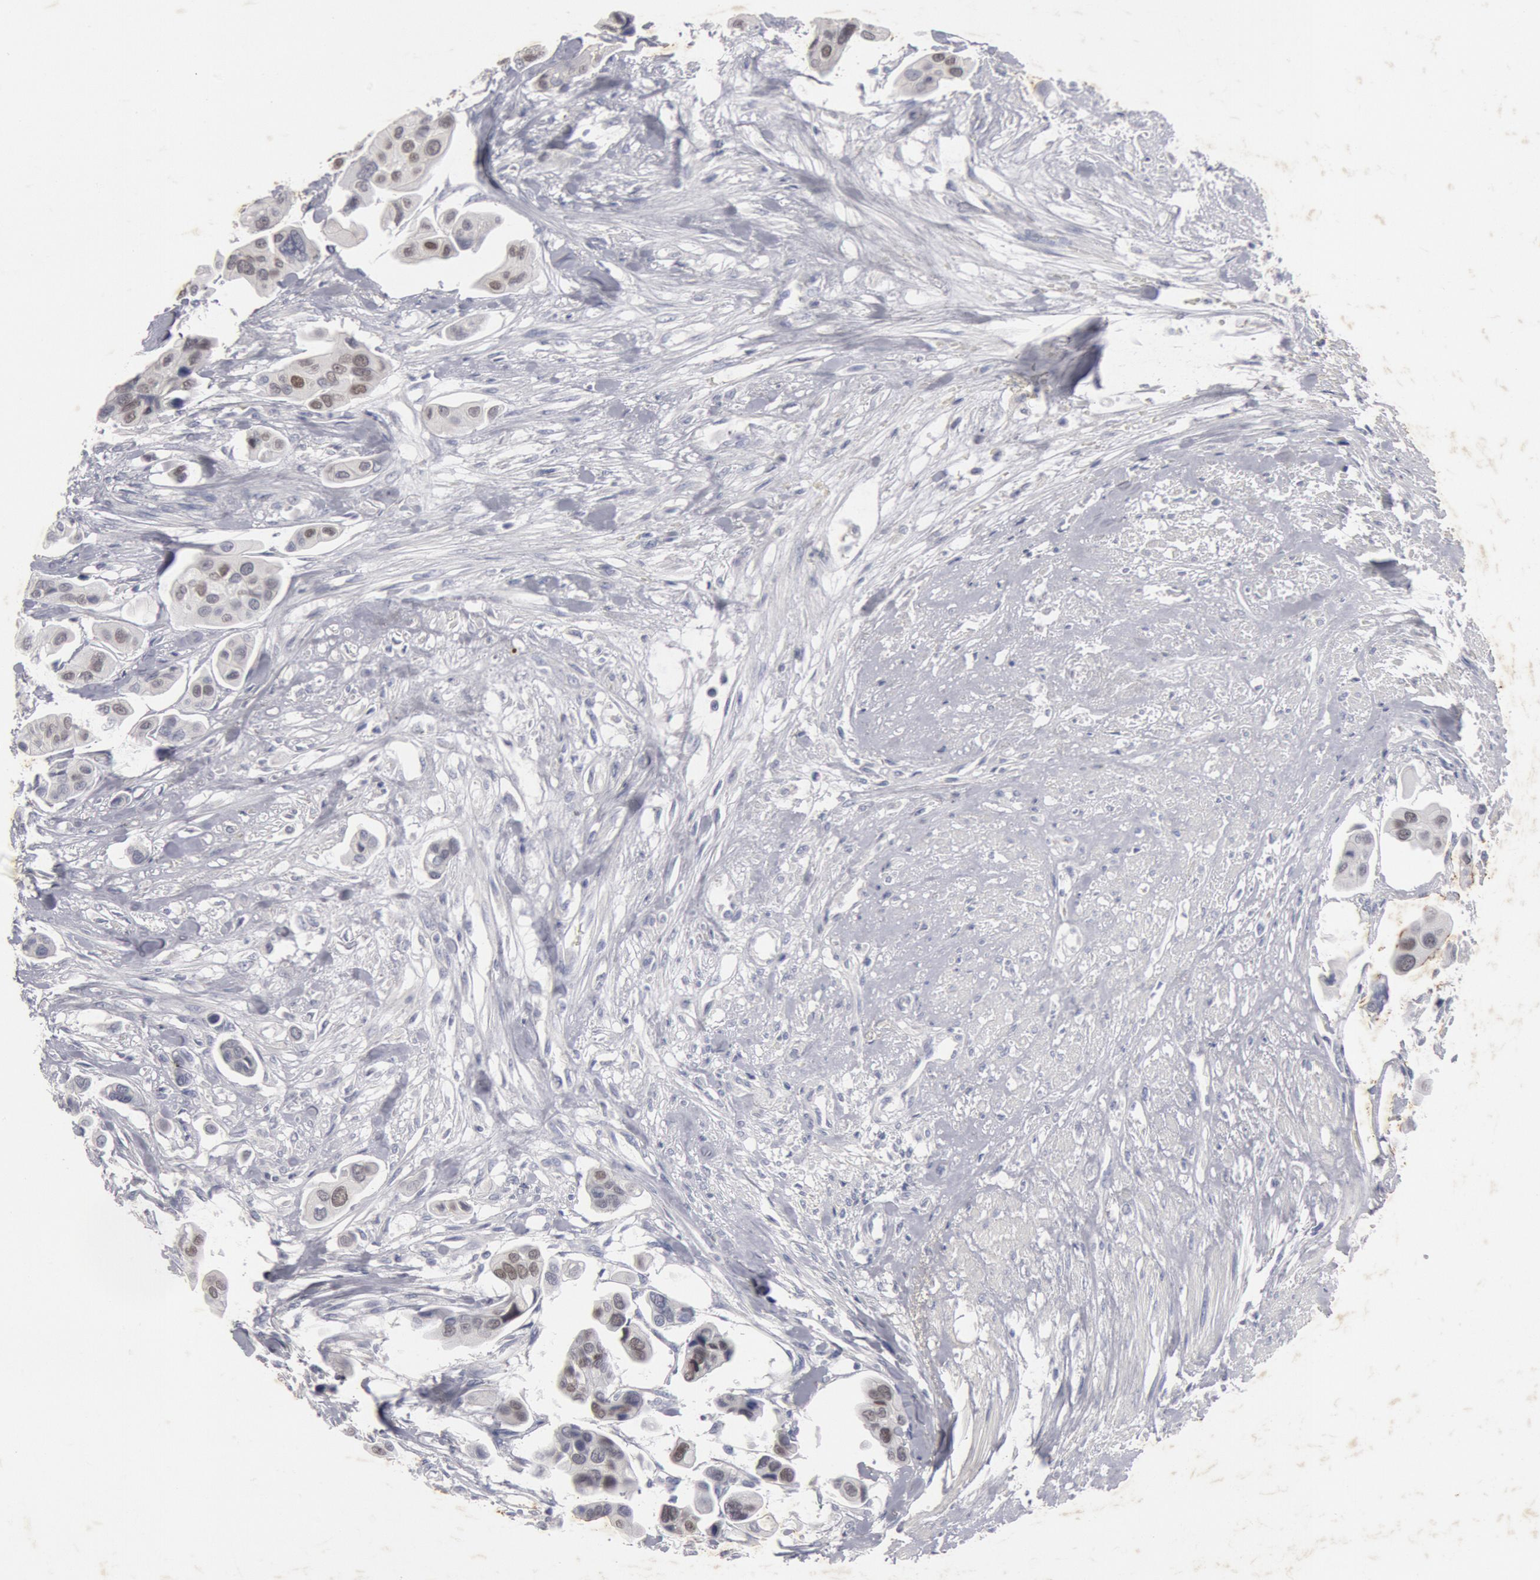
{"staining": {"intensity": "weak", "quantity": "25%-75%", "location": "nuclear"}, "tissue": "urothelial cancer", "cell_type": "Tumor cells", "image_type": "cancer", "snomed": [{"axis": "morphology", "description": "Adenocarcinoma, NOS"}, {"axis": "topography", "description": "Urinary bladder"}], "caption": "Immunohistochemical staining of adenocarcinoma exhibits low levels of weak nuclear staining in about 25%-75% of tumor cells. Ihc stains the protein in brown and the nuclei are stained blue.", "gene": "FOXA2", "patient": {"sex": "male", "age": 61}}